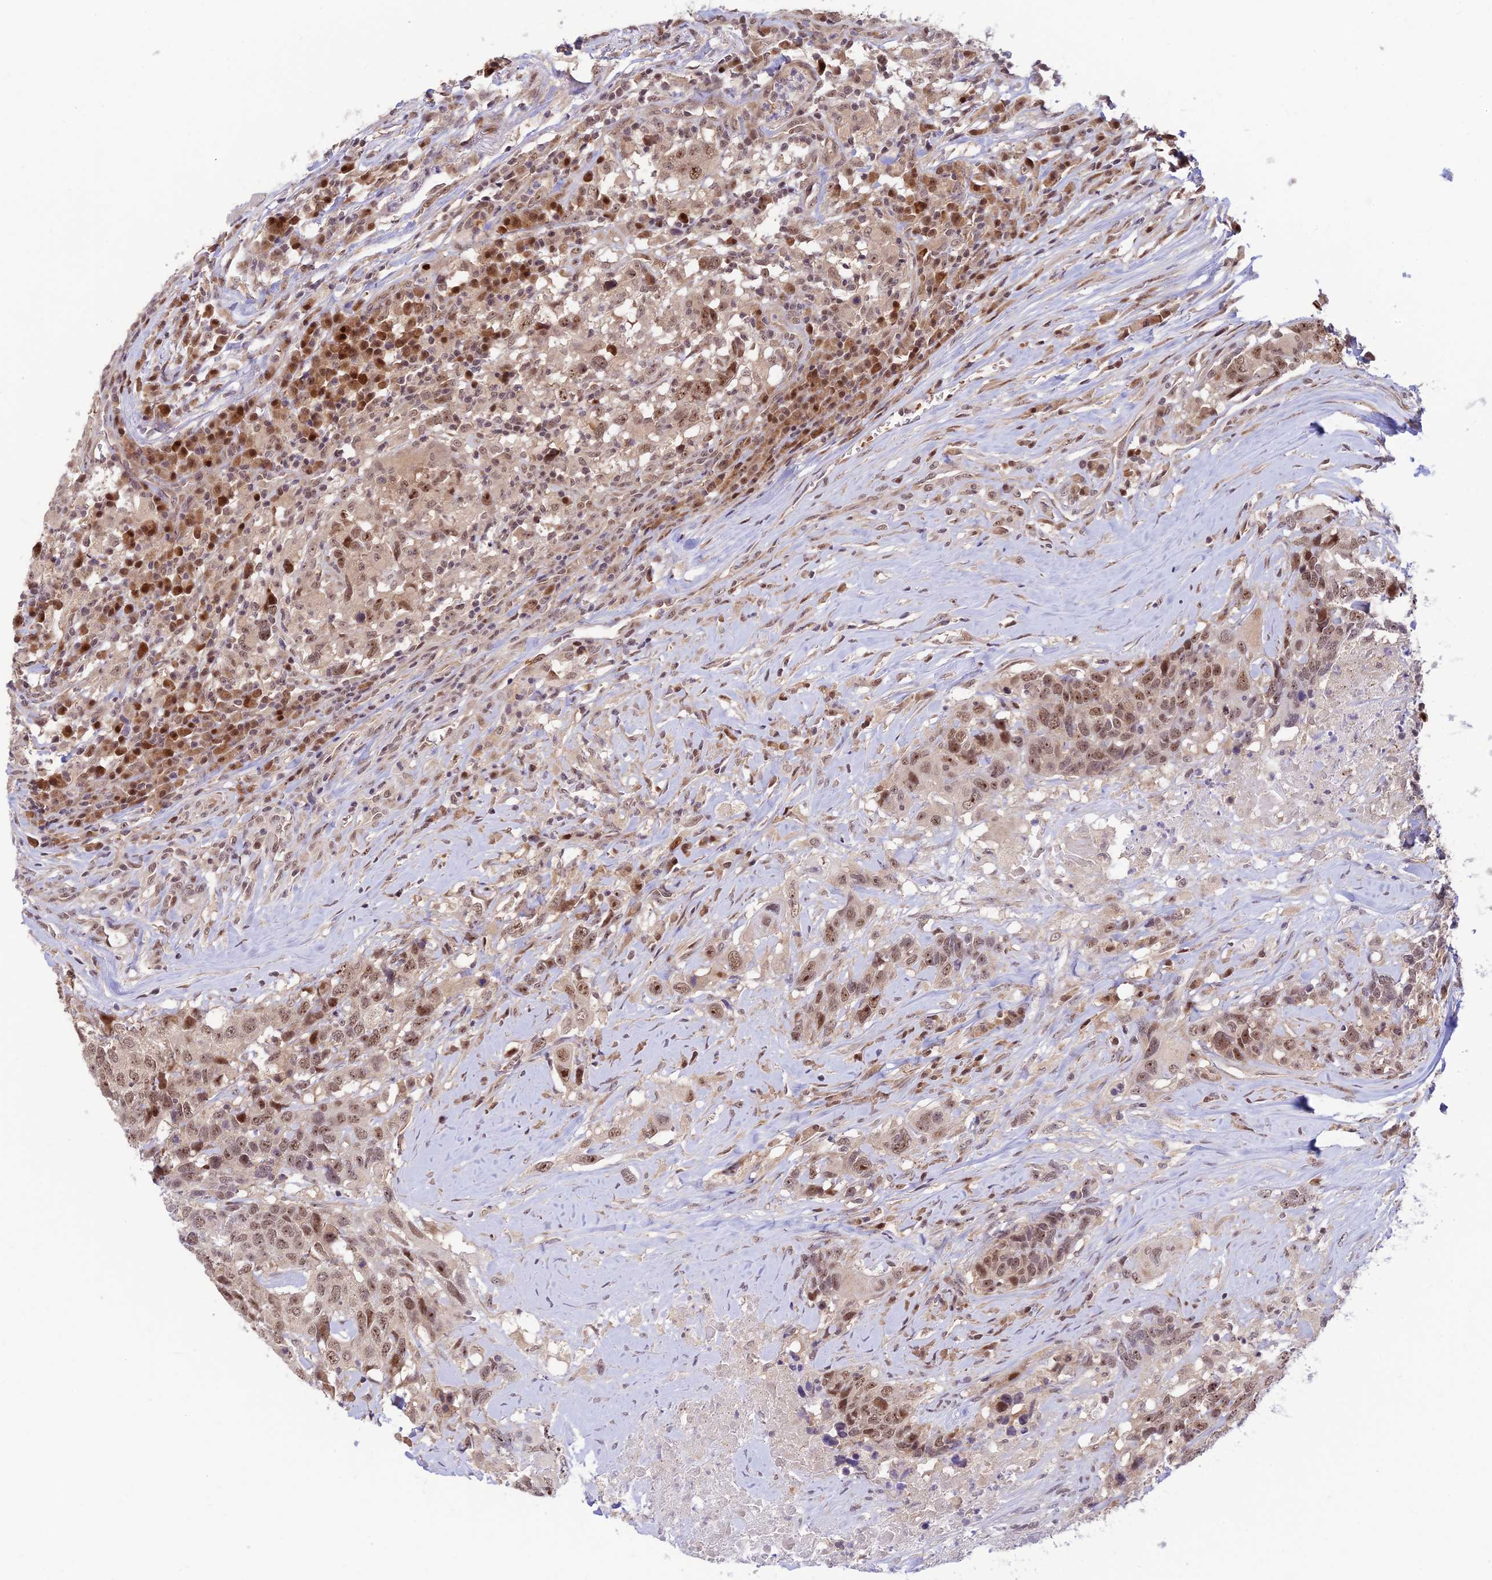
{"staining": {"intensity": "moderate", "quantity": ">75%", "location": "nuclear"}, "tissue": "head and neck cancer", "cell_type": "Tumor cells", "image_type": "cancer", "snomed": [{"axis": "morphology", "description": "Squamous cell carcinoma, NOS"}, {"axis": "topography", "description": "Head-Neck"}], "caption": "This histopathology image exhibits immunohistochemistry (IHC) staining of head and neck cancer, with medium moderate nuclear expression in approximately >75% of tumor cells.", "gene": "ASPDH", "patient": {"sex": "male", "age": 66}}